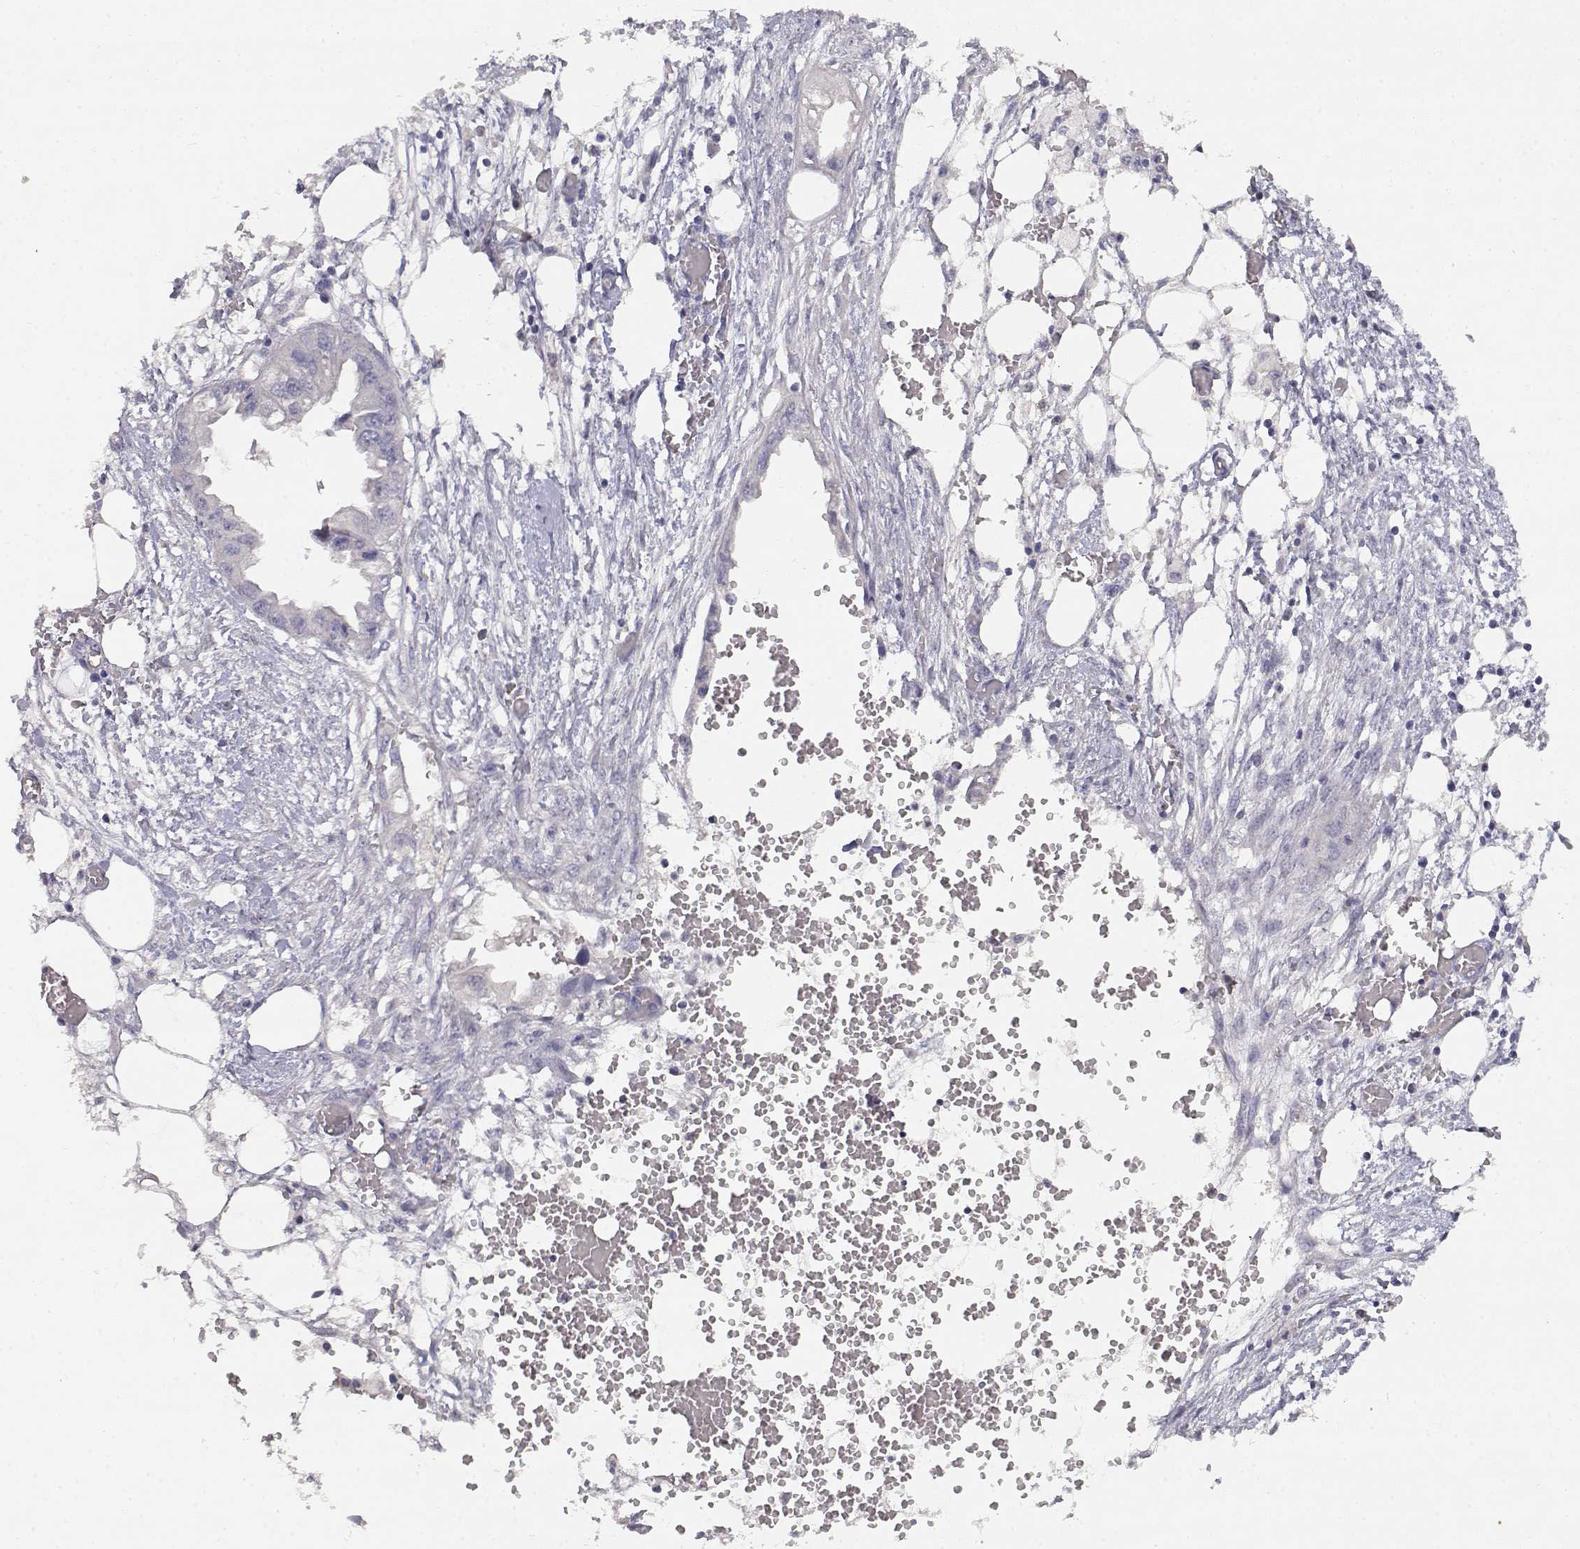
{"staining": {"intensity": "negative", "quantity": "none", "location": "none"}, "tissue": "endometrial cancer", "cell_type": "Tumor cells", "image_type": "cancer", "snomed": [{"axis": "morphology", "description": "Adenocarcinoma, NOS"}, {"axis": "morphology", "description": "Adenocarcinoma, metastatic, NOS"}, {"axis": "topography", "description": "Adipose tissue"}, {"axis": "topography", "description": "Endometrium"}], "caption": "Immunohistochemical staining of endometrial cancer (metastatic adenocarcinoma) demonstrates no significant staining in tumor cells.", "gene": "ADA", "patient": {"sex": "female", "age": 67}}